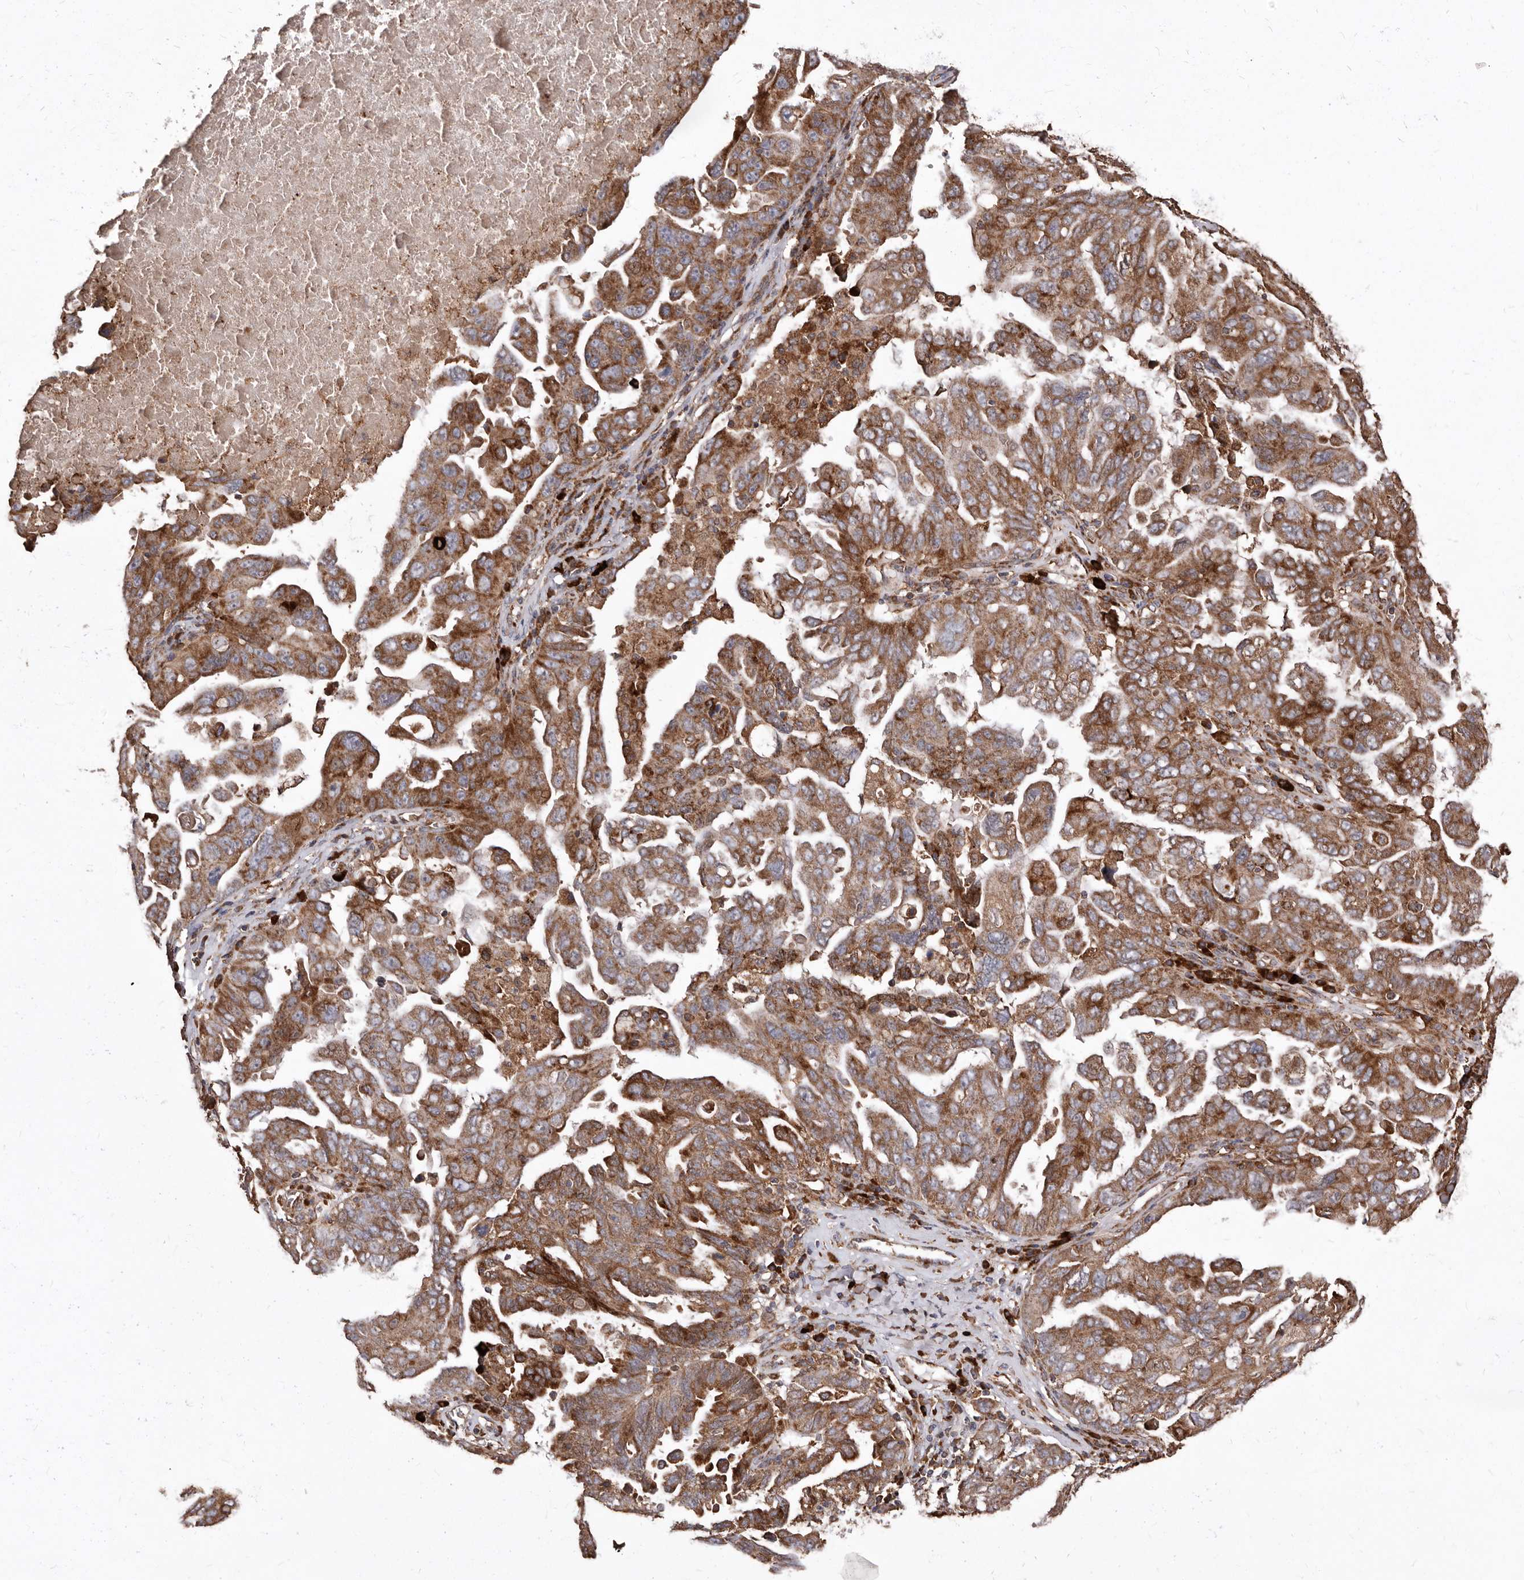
{"staining": {"intensity": "strong", "quantity": ">75%", "location": "cytoplasmic/membranous"}, "tissue": "ovarian cancer", "cell_type": "Tumor cells", "image_type": "cancer", "snomed": [{"axis": "morphology", "description": "Carcinoma, endometroid"}, {"axis": "topography", "description": "Ovary"}], "caption": "Strong cytoplasmic/membranous positivity for a protein is present in about >75% of tumor cells of endometroid carcinoma (ovarian) using immunohistochemistry (IHC).", "gene": "STEAP2", "patient": {"sex": "female", "age": 62}}